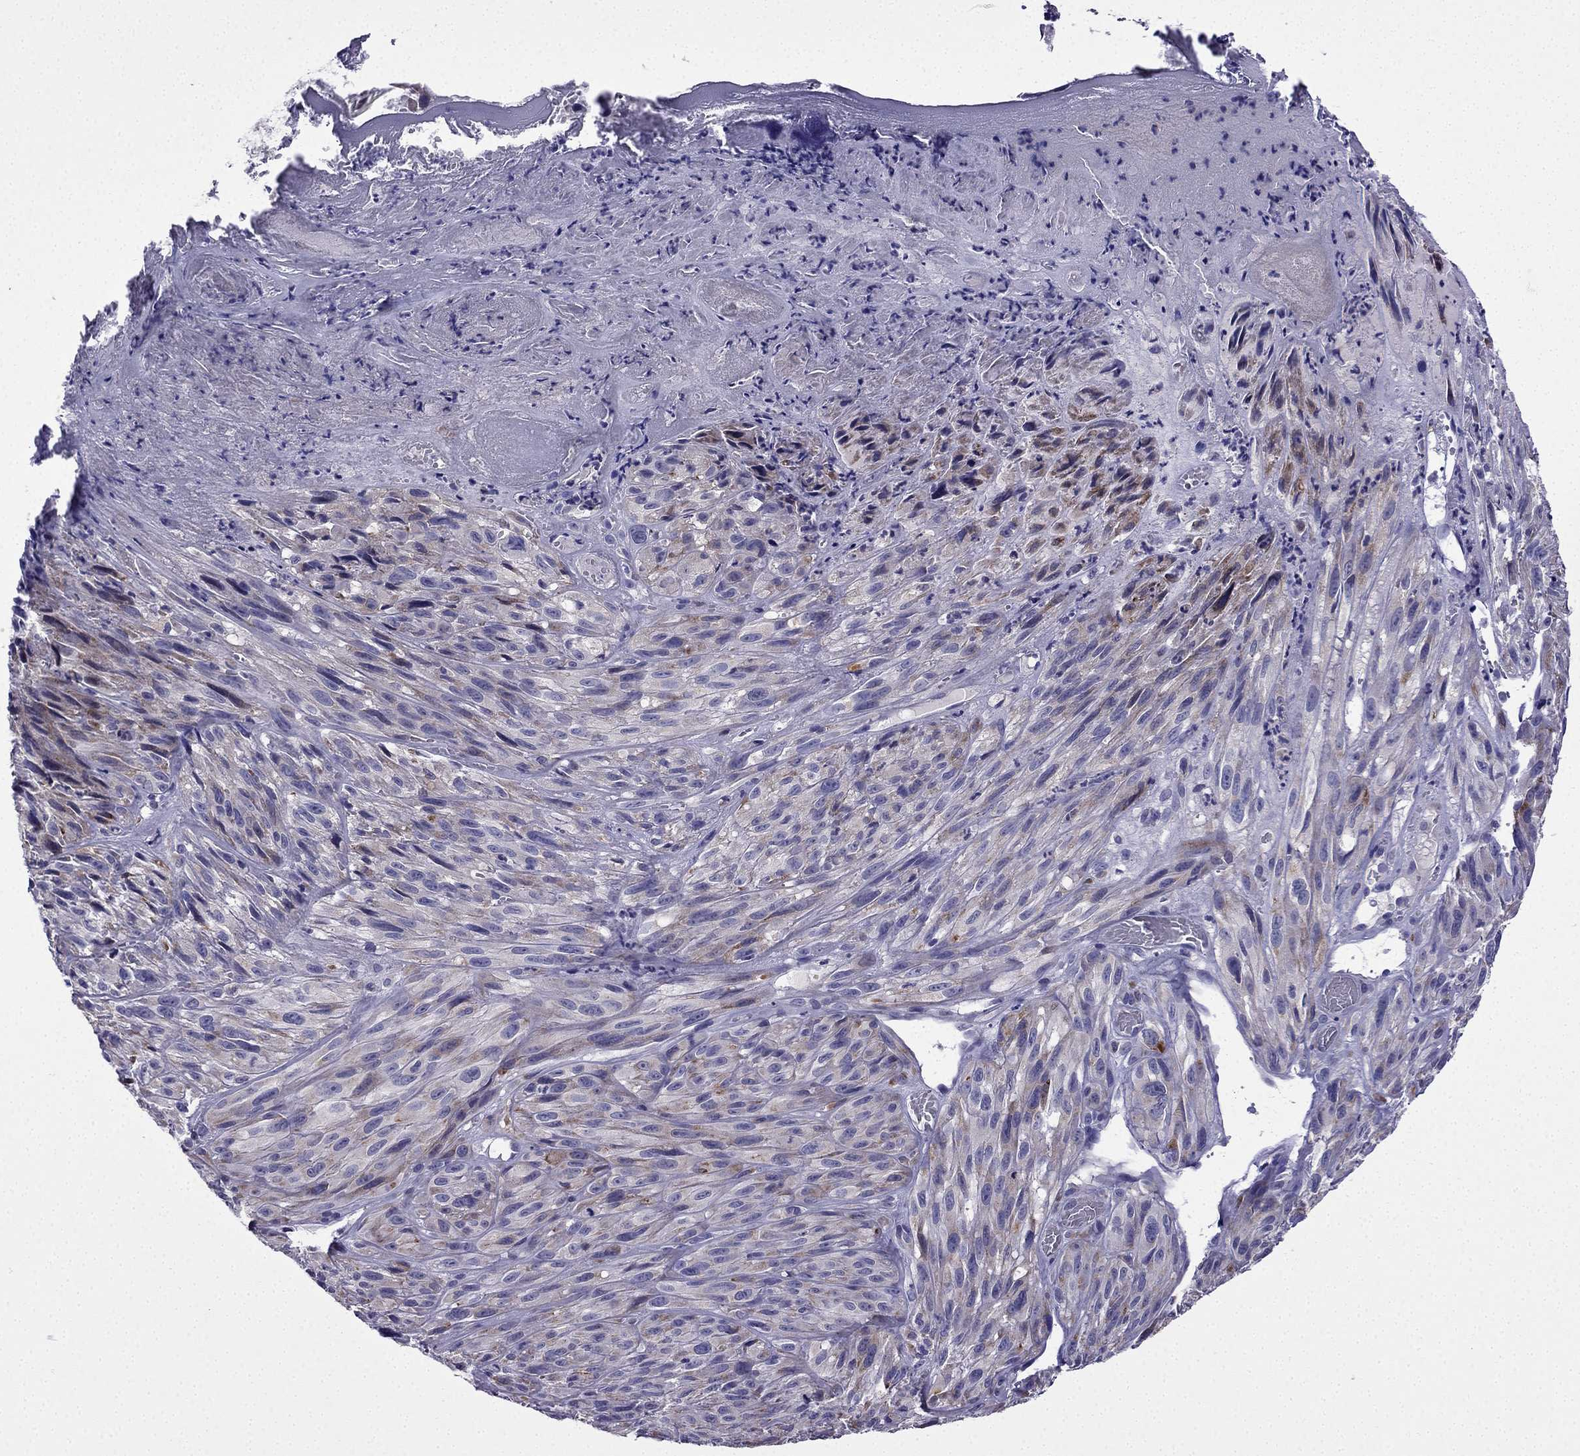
{"staining": {"intensity": "negative", "quantity": "none", "location": "none"}, "tissue": "melanoma", "cell_type": "Tumor cells", "image_type": "cancer", "snomed": [{"axis": "morphology", "description": "Malignant melanoma, NOS"}, {"axis": "topography", "description": "Skin"}], "caption": "This photomicrograph is of malignant melanoma stained with immunohistochemistry (IHC) to label a protein in brown with the nuclei are counter-stained blue. There is no positivity in tumor cells.", "gene": "TSSK4", "patient": {"sex": "male", "age": 51}}